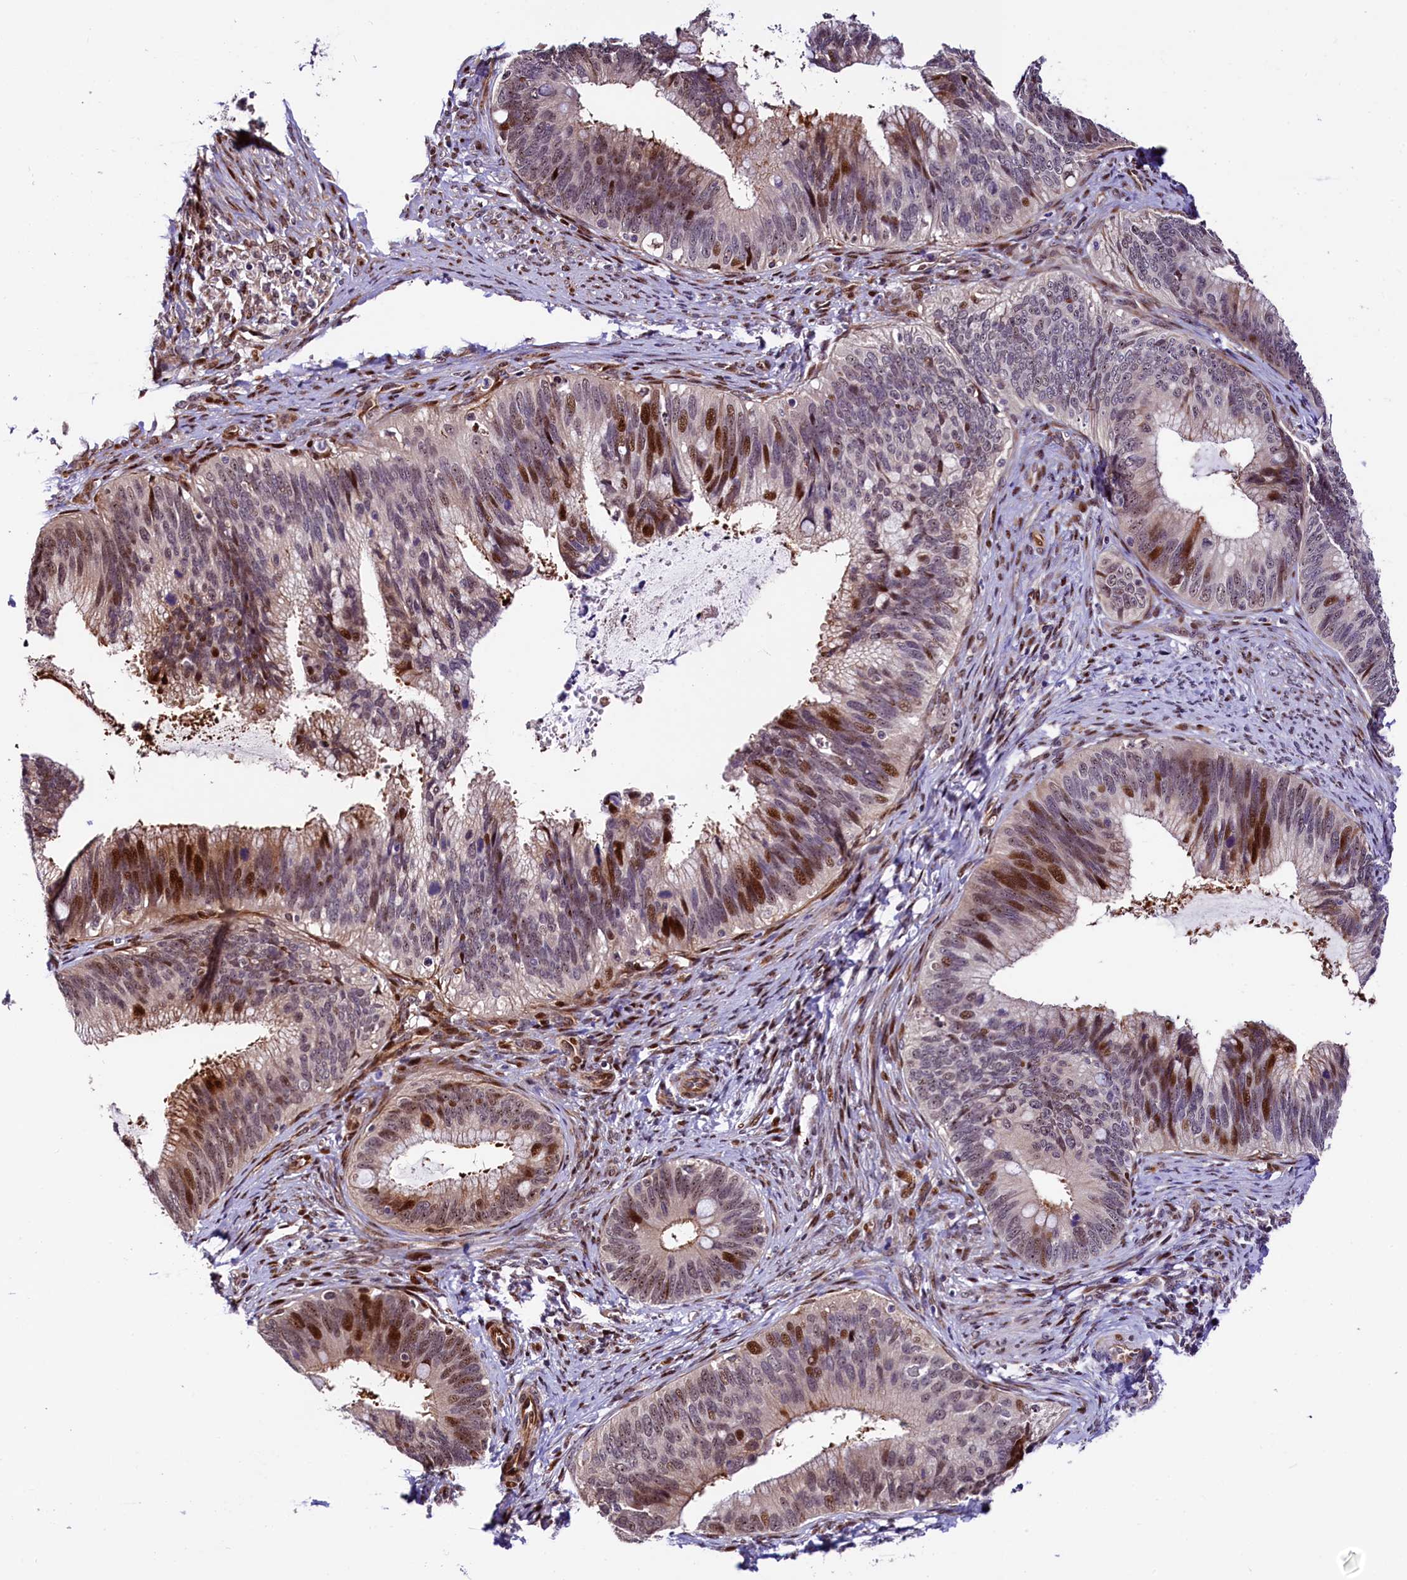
{"staining": {"intensity": "strong", "quantity": "<25%", "location": "cytoplasmic/membranous,nuclear"}, "tissue": "cervical cancer", "cell_type": "Tumor cells", "image_type": "cancer", "snomed": [{"axis": "morphology", "description": "Adenocarcinoma, NOS"}, {"axis": "topography", "description": "Cervix"}], "caption": "Cervical cancer tissue demonstrates strong cytoplasmic/membranous and nuclear positivity in approximately <25% of tumor cells, visualized by immunohistochemistry. The staining was performed using DAB to visualize the protein expression in brown, while the nuclei were stained in blue with hematoxylin (Magnification: 20x).", "gene": "TRMT112", "patient": {"sex": "female", "age": 42}}